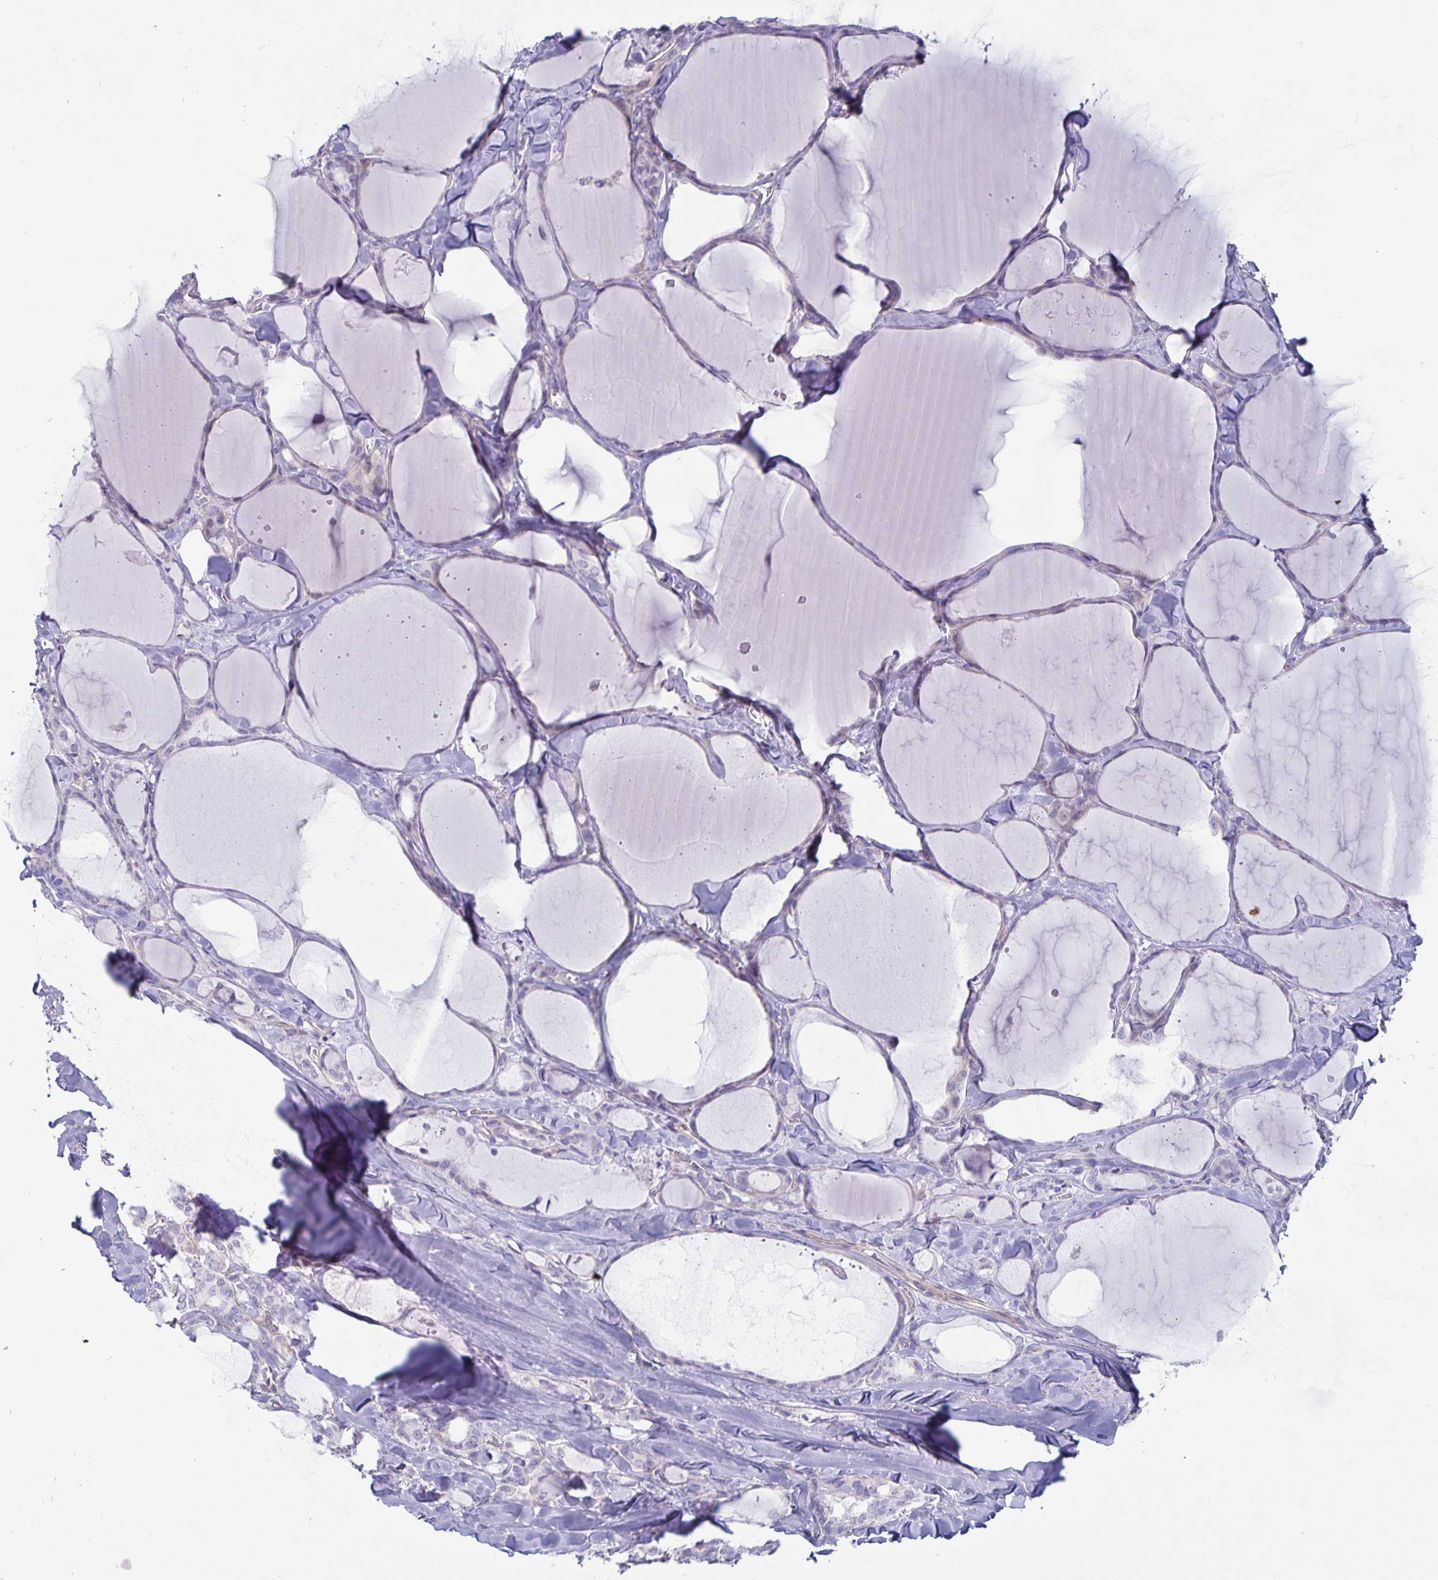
{"staining": {"intensity": "negative", "quantity": "none", "location": "none"}, "tissue": "thyroid cancer", "cell_type": "Tumor cells", "image_type": "cancer", "snomed": [{"axis": "morphology", "description": "Papillary adenocarcinoma, NOS"}, {"axis": "topography", "description": "Thyroid gland"}], "caption": "An IHC image of thyroid papillary adenocarcinoma is shown. There is no staining in tumor cells of thyroid papillary adenocarcinoma.", "gene": "PLCB3", "patient": {"sex": "male", "age": 30}}